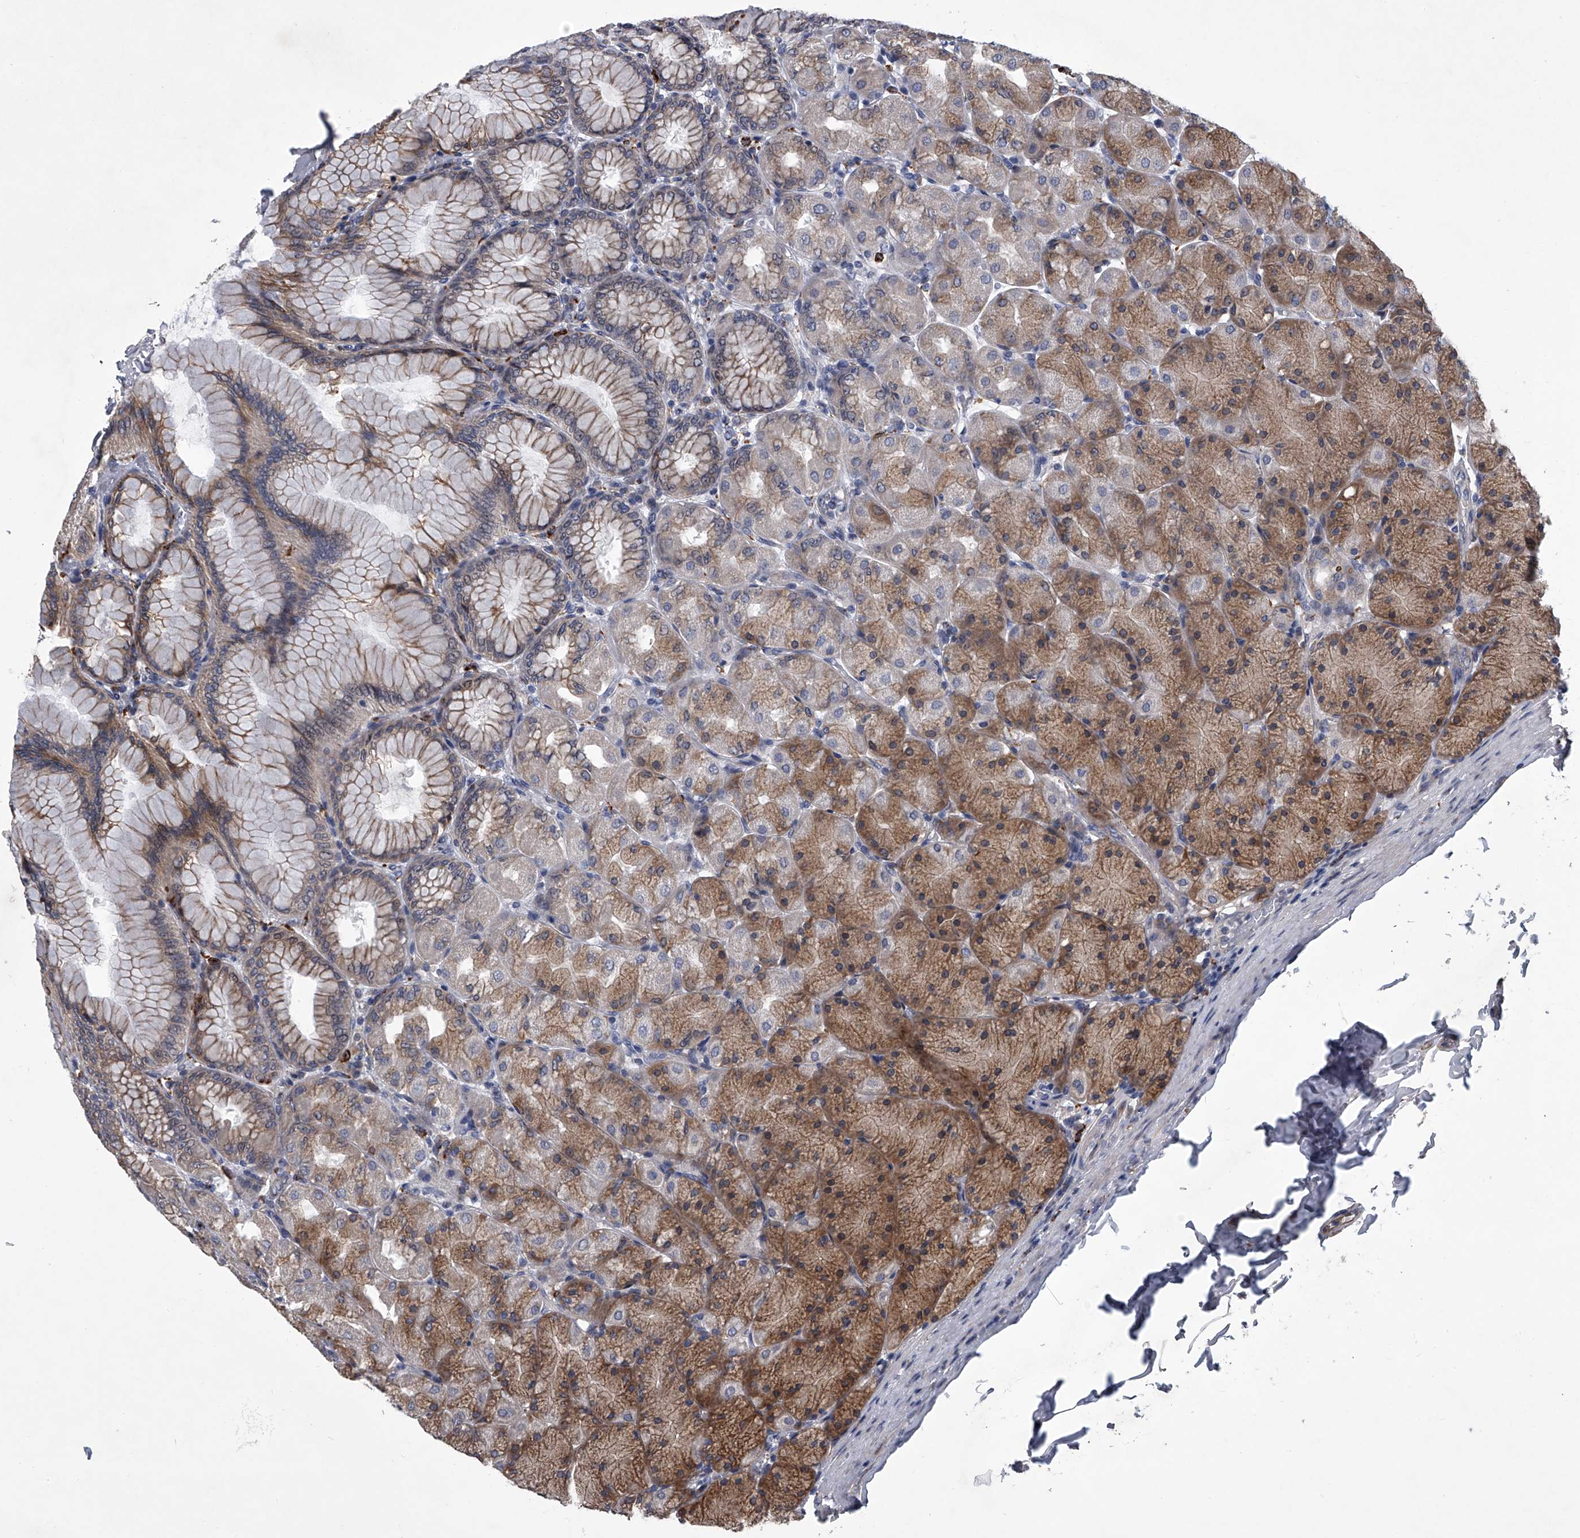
{"staining": {"intensity": "moderate", "quantity": ">75%", "location": "cytoplasmic/membranous"}, "tissue": "stomach", "cell_type": "Glandular cells", "image_type": "normal", "snomed": [{"axis": "morphology", "description": "Normal tissue, NOS"}, {"axis": "topography", "description": "Stomach, upper"}], "caption": "The photomicrograph reveals immunohistochemical staining of normal stomach. There is moderate cytoplasmic/membranous positivity is seen in about >75% of glandular cells. (IHC, brightfield microscopy, high magnification).", "gene": "TRIM8", "patient": {"sex": "female", "age": 56}}